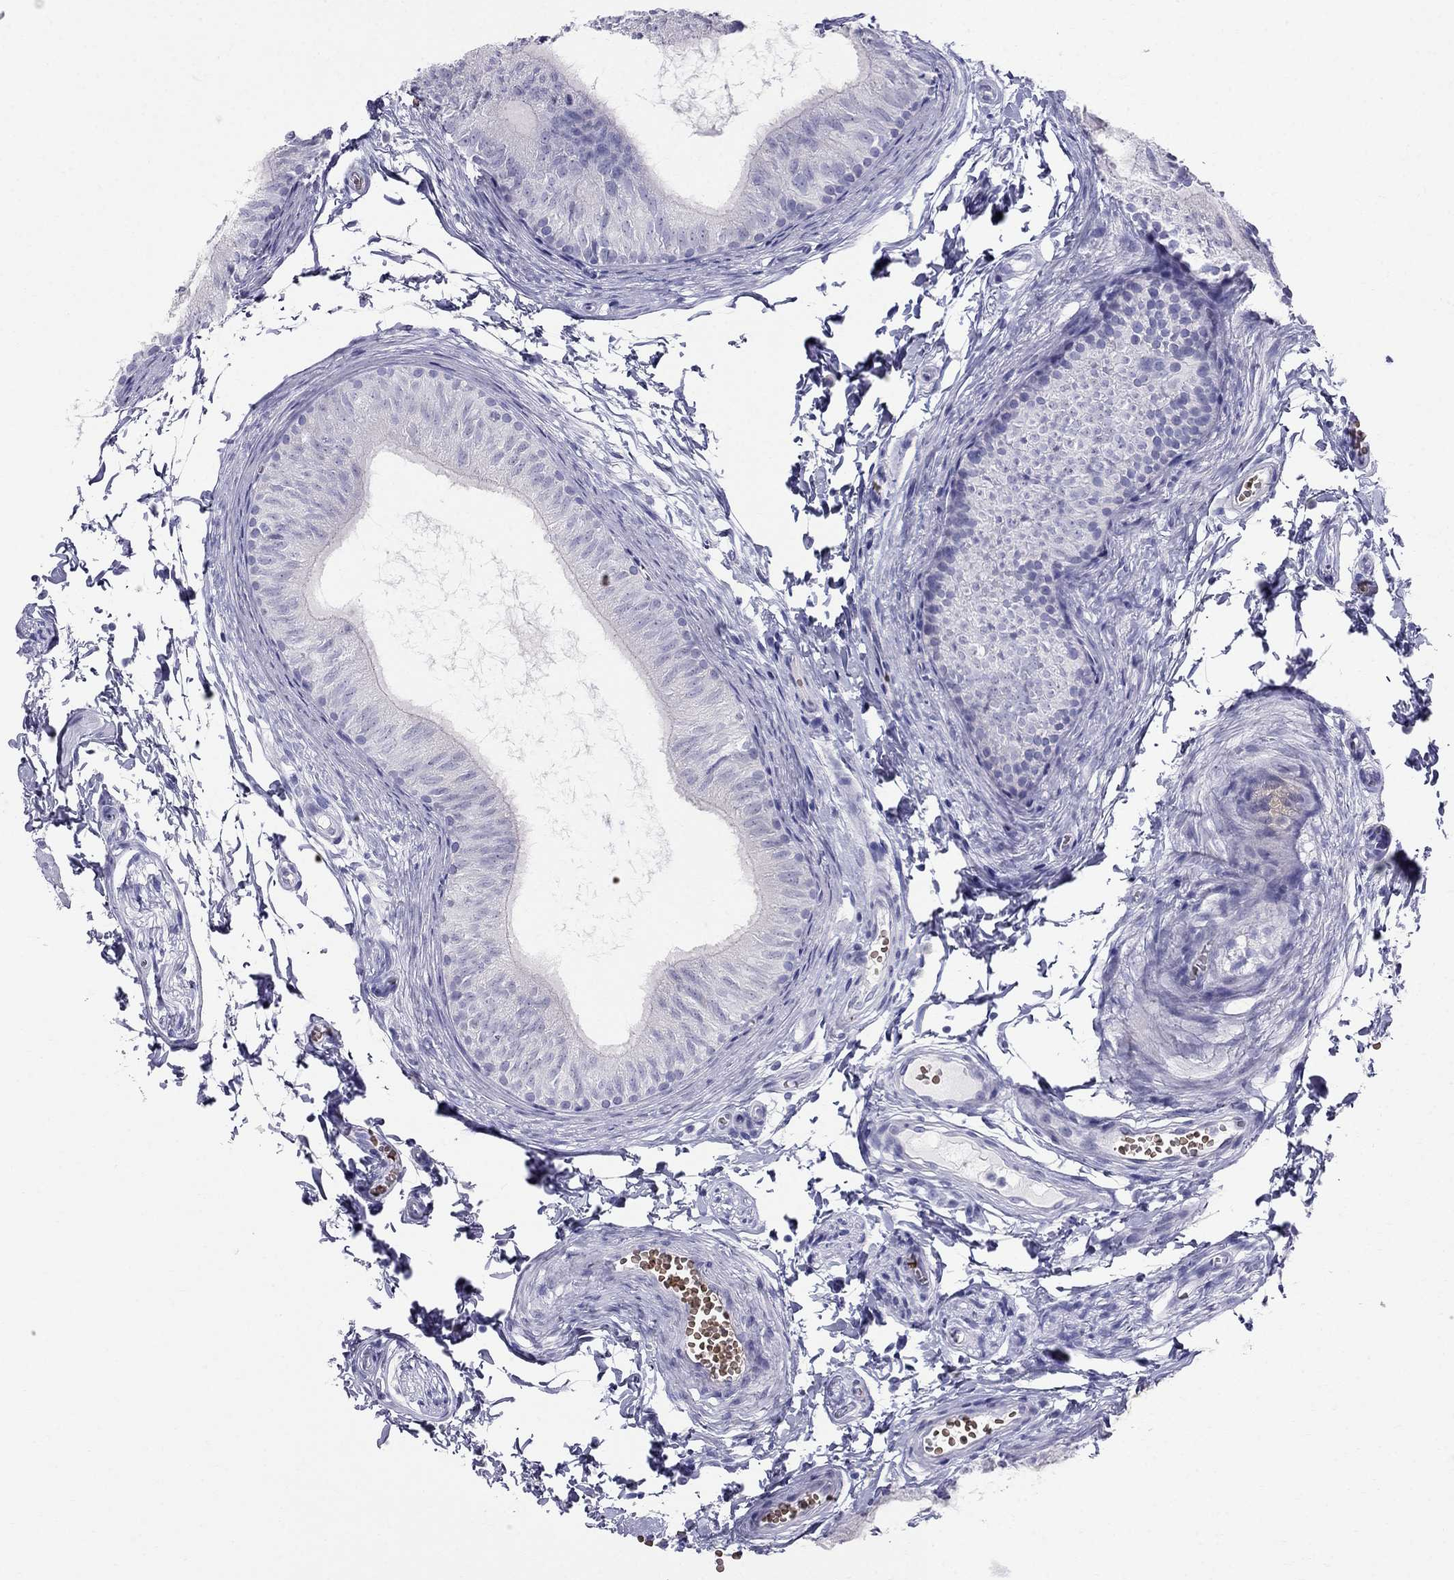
{"staining": {"intensity": "negative", "quantity": "none", "location": "none"}, "tissue": "epididymis", "cell_type": "Glandular cells", "image_type": "normal", "snomed": [{"axis": "morphology", "description": "Normal tissue, NOS"}, {"axis": "topography", "description": "Epididymis"}], "caption": "Epididymis was stained to show a protein in brown. There is no significant staining in glandular cells.", "gene": "DNAAF6", "patient": {"sex": "male", "age": 22}}